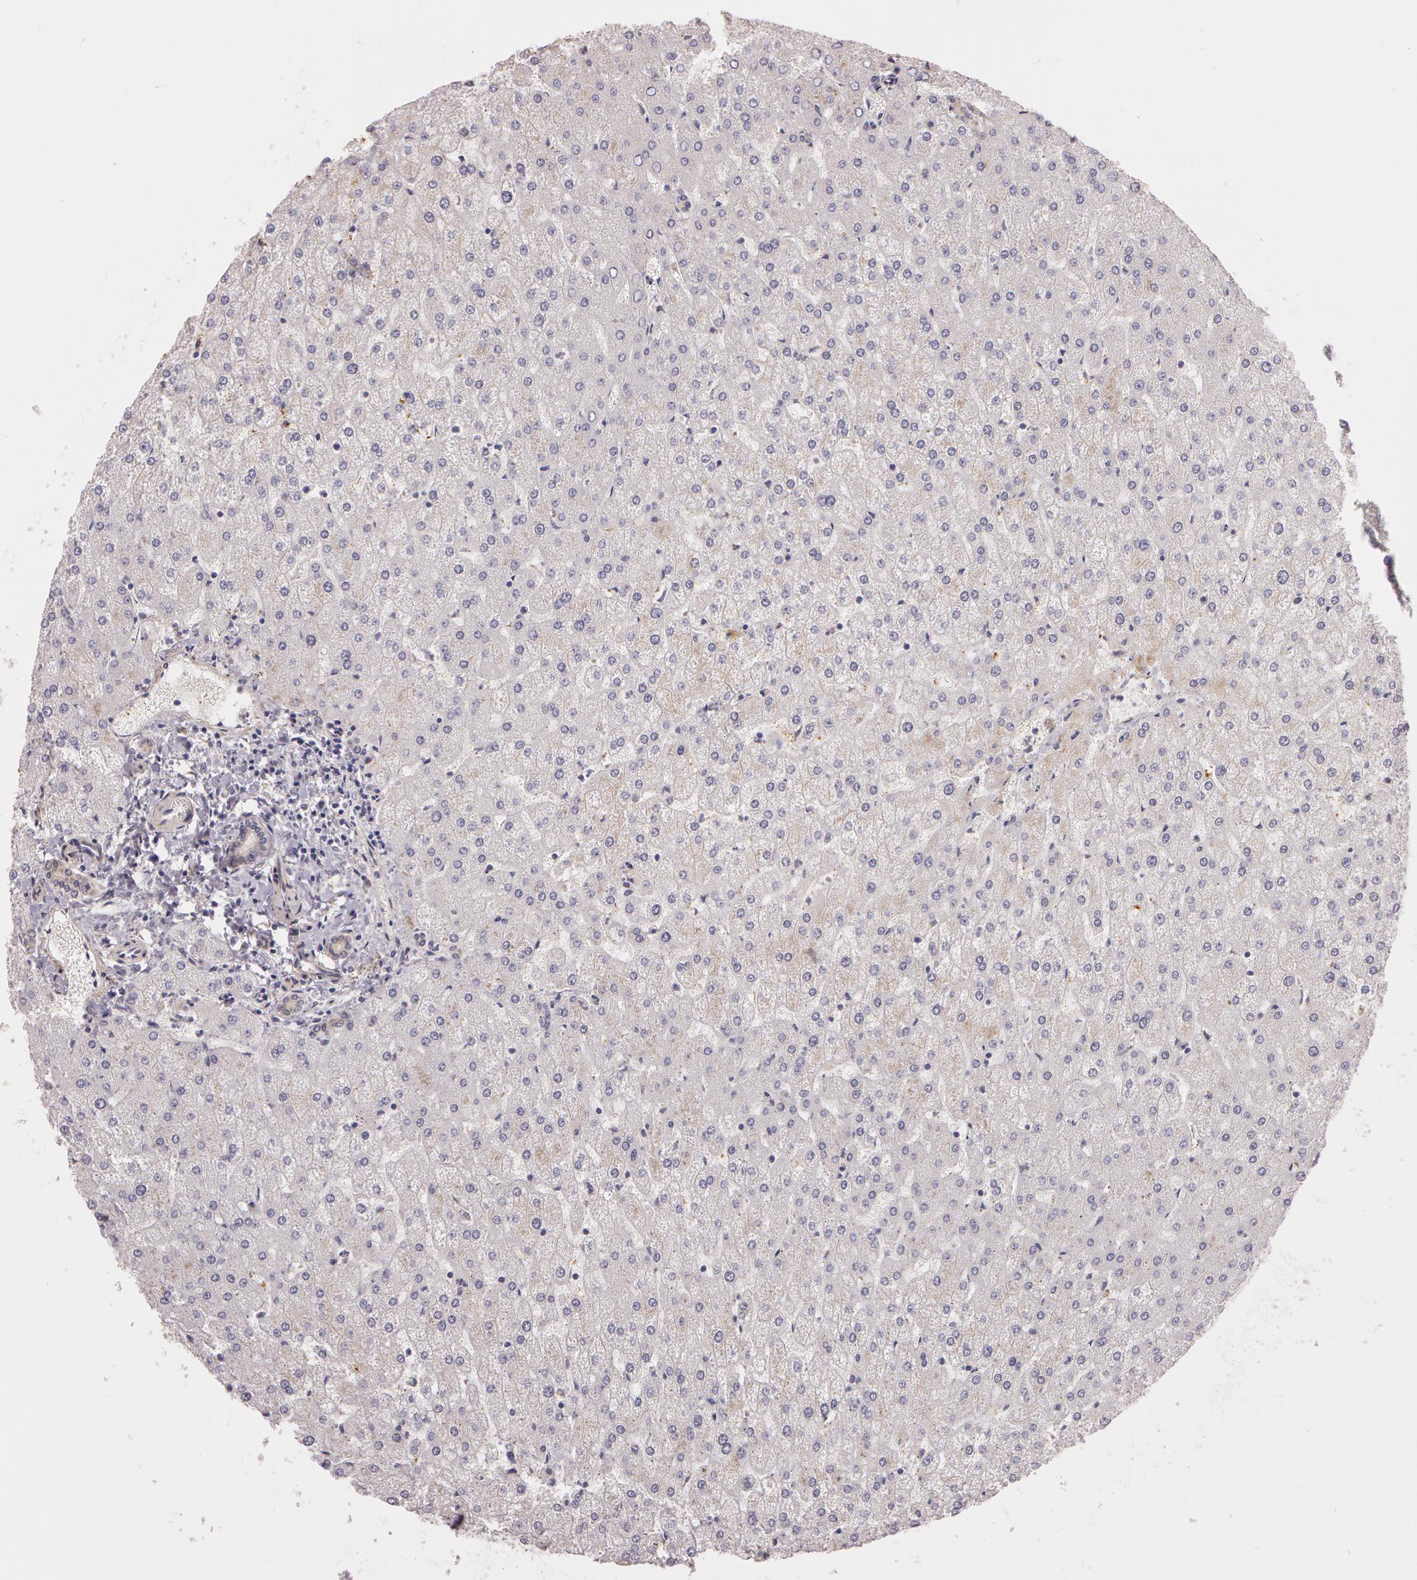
{"staining": {"intensity": "negative", "quantity": "none", "location": "none"}, "tissue": "liver", "cell_type": "Cholangiocytes", "image_type": "normal", "snomed": [{"axis": "morphology", "description": "Normal tissue, NOS"}, {"axis": "topography", "description": "Liver"}], "caption": "Photomicrograph shows no protein expression in cholangiocytes of normal liver. The staining was performed using DAB to visualize the protein expression in brown, while the nuclei were stained in blue with hematoxylin (Magnification: 20x).", "gene": "G2E3", "patient": {"sex": "female", "age": 32}}